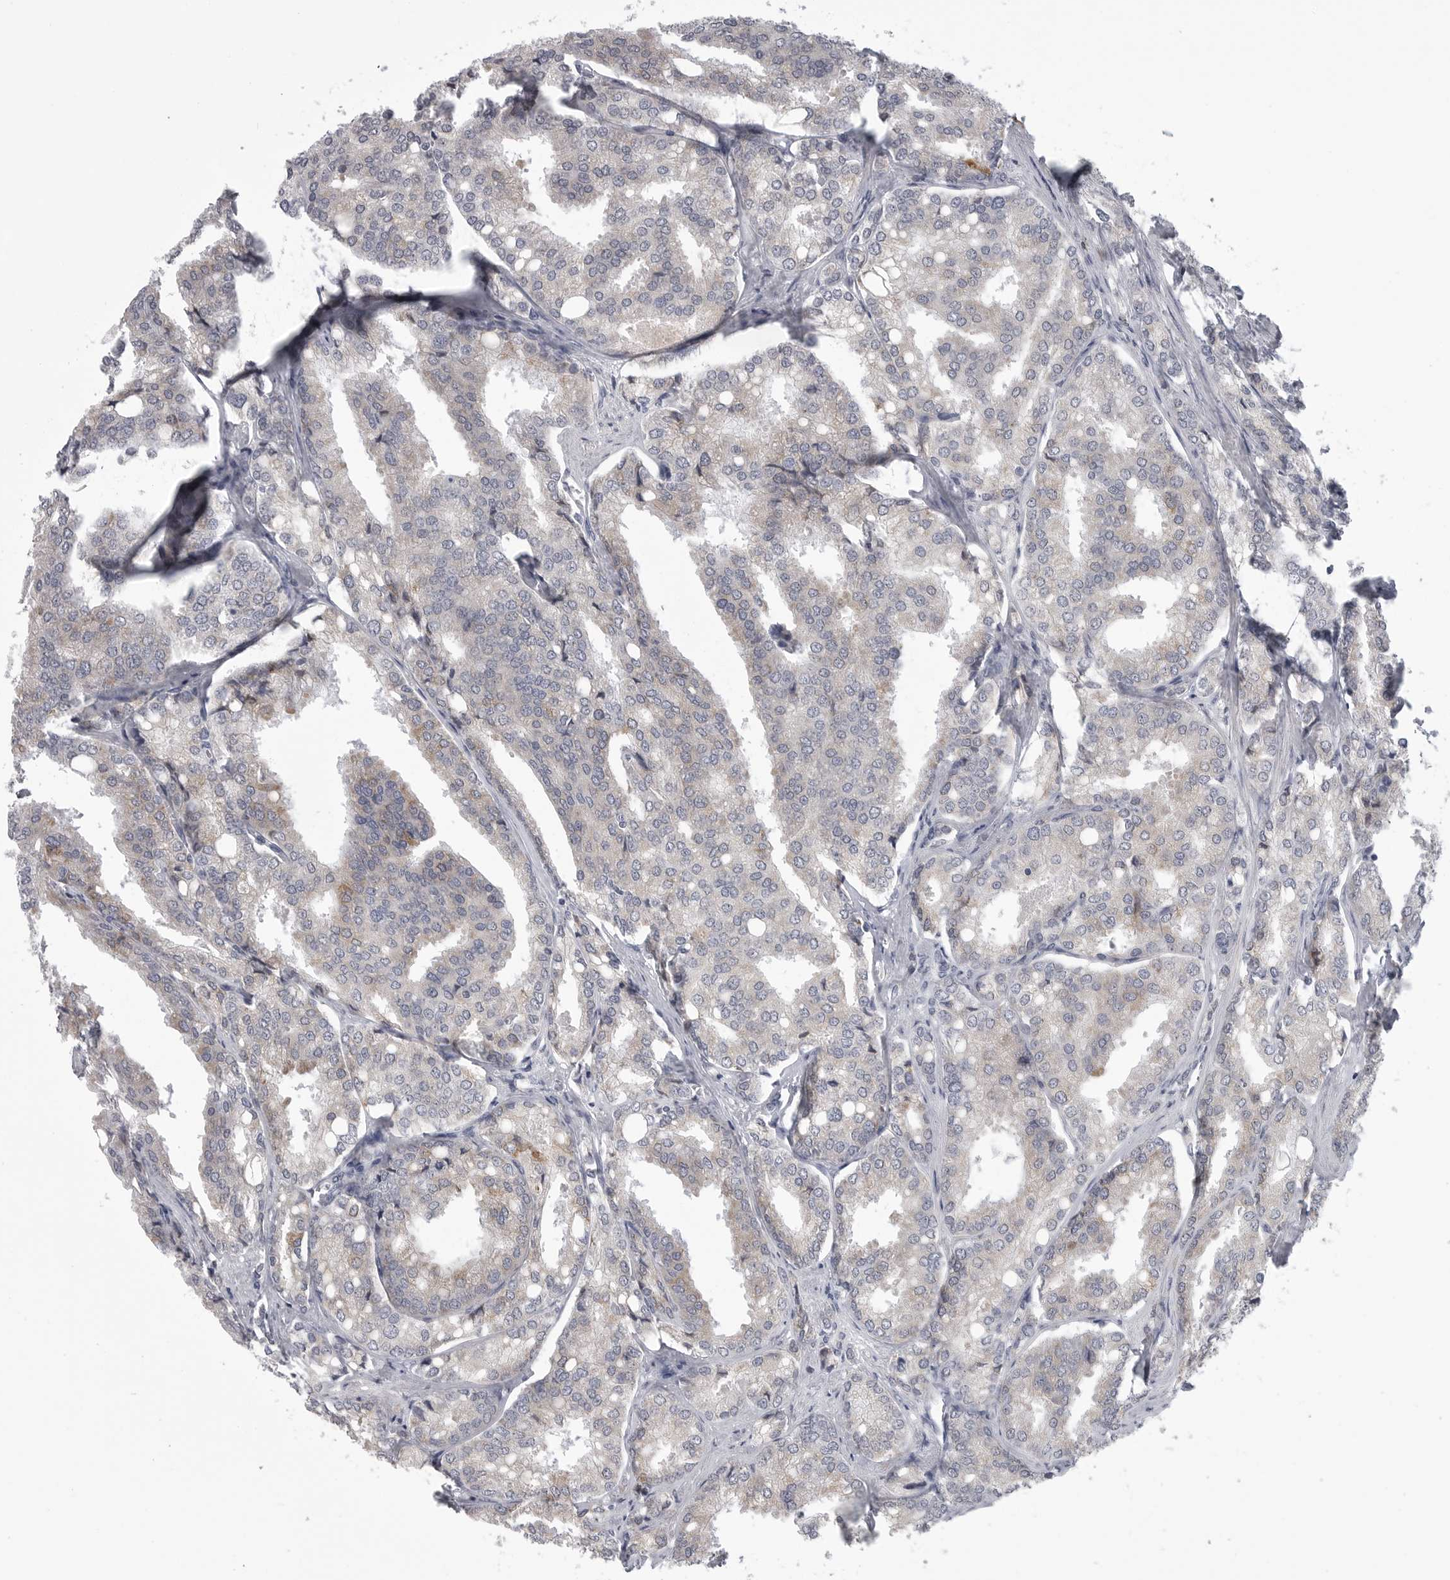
{"staining": {"intensity": "negative", "quantity": "none", "location": "none"}, "tissue": "prostate cancer", "cell_type": "Tumor cells", "image_type": "cancer", "snomed": [{"axis": "morphology", "description": "Adenocarcinoma, High grade"}, {"axis": "topography", "description": "Prostate"}], "caption": "Prostate cancer (high-grade adenocarcinoma) was stained to show a protein in brown. There is no significant positivity in tumor cells.", "gene": "FKBP2", "patient": {"sex": "male", "age": 50}}